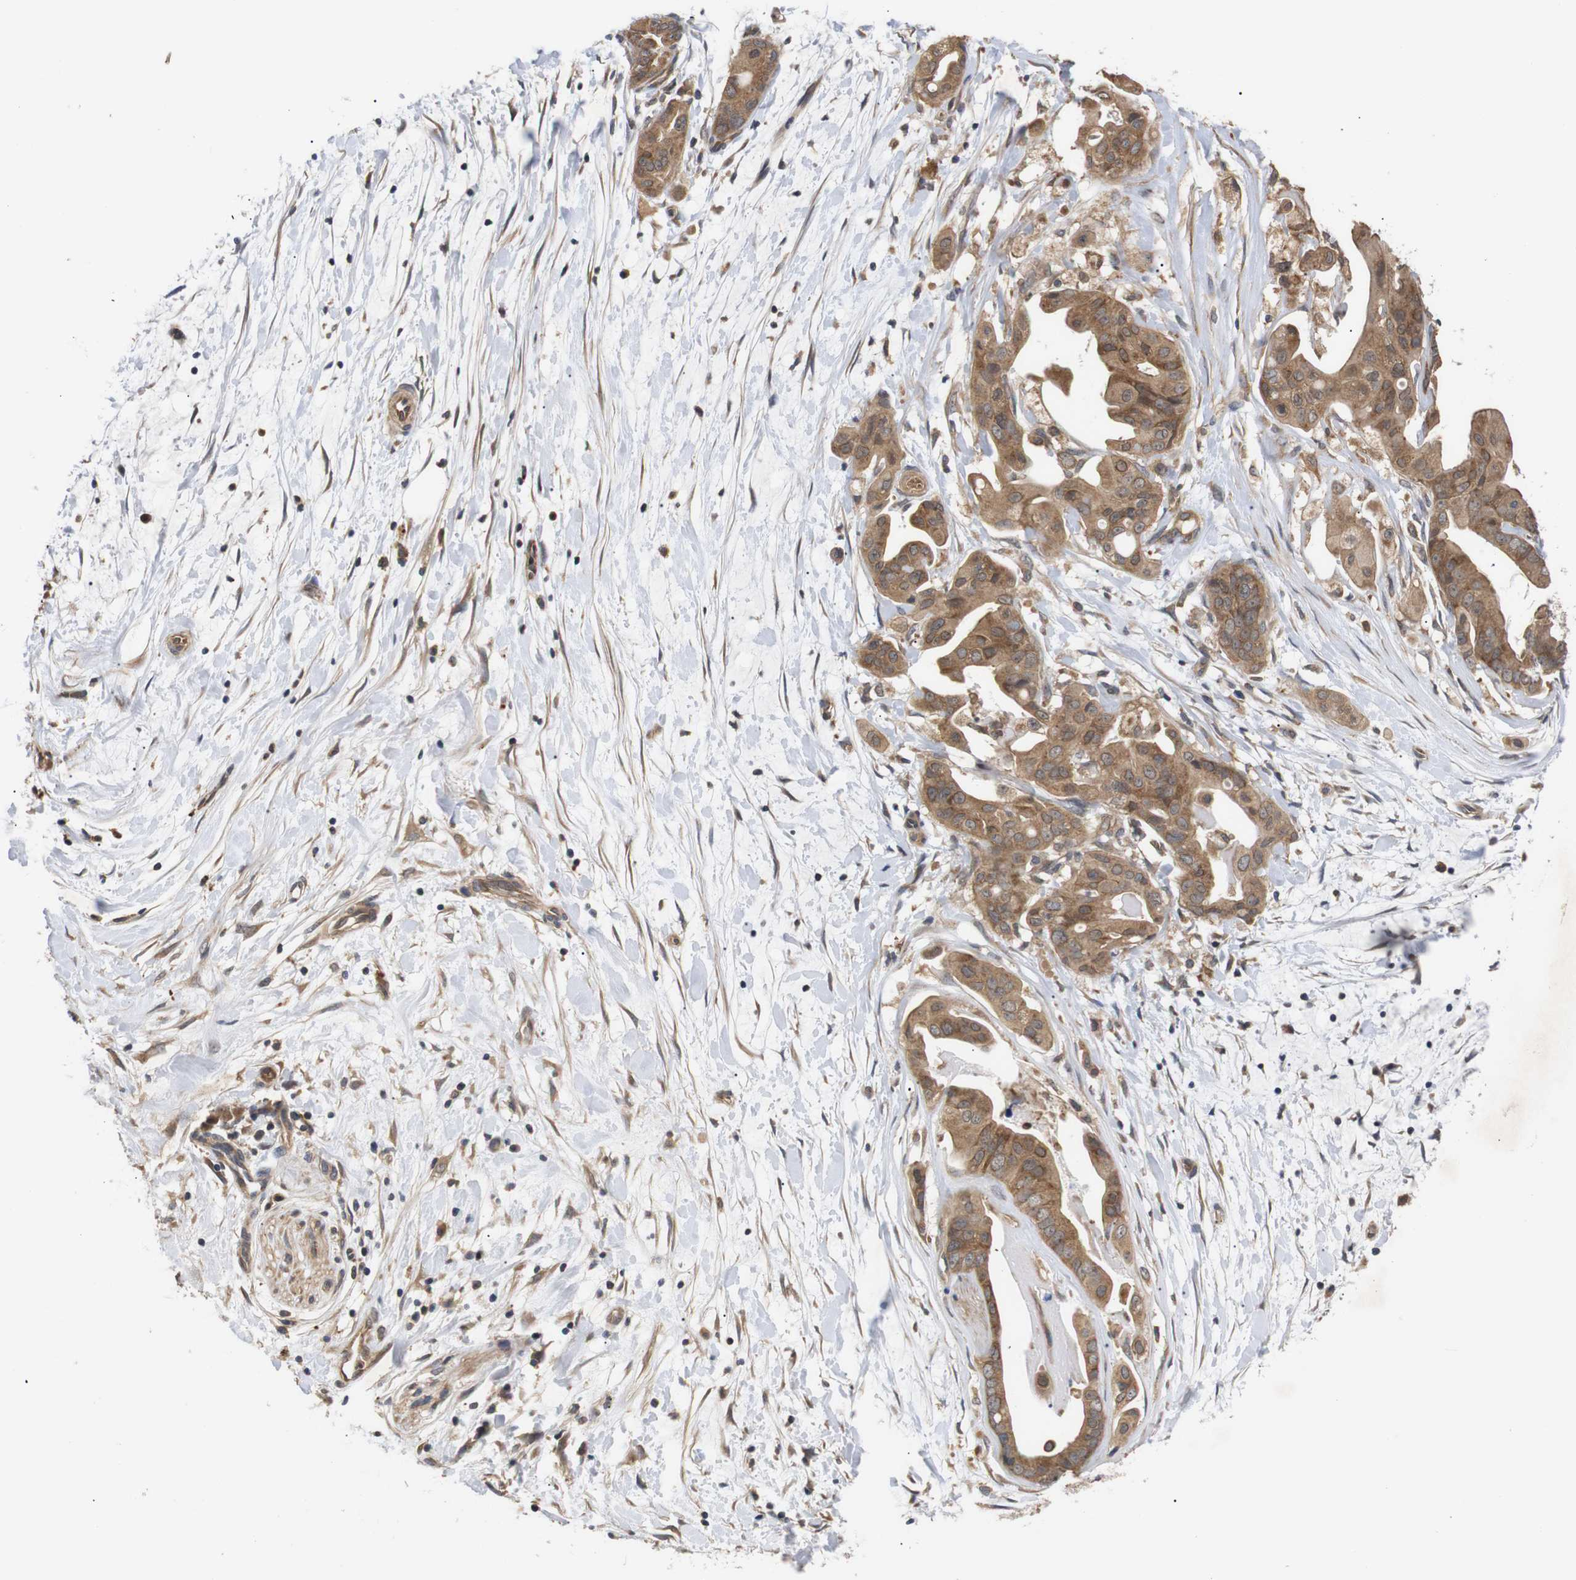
{"staining": {"intensity": "moderate", "quantity": ">75%", "location": "cytoplasmic/membranous"}, "tissue": "pancreatic cancer", "cell_type": "Tumor cells", "image_type": "cancer", "snomed": [{"axis": "morphology", "description": "Adenocarcinoma, NOS"}, {"axis": "topography", "description": "Pancreas"}], "caption": "Protein positivity by IHC reveals moderate cytoplasmic/membranous staining in approximately >75% of tumor cells in pancreatic adenocarcinoma.", "gene": "DDR1", "patient": {"sex": "female", "age": 75}}